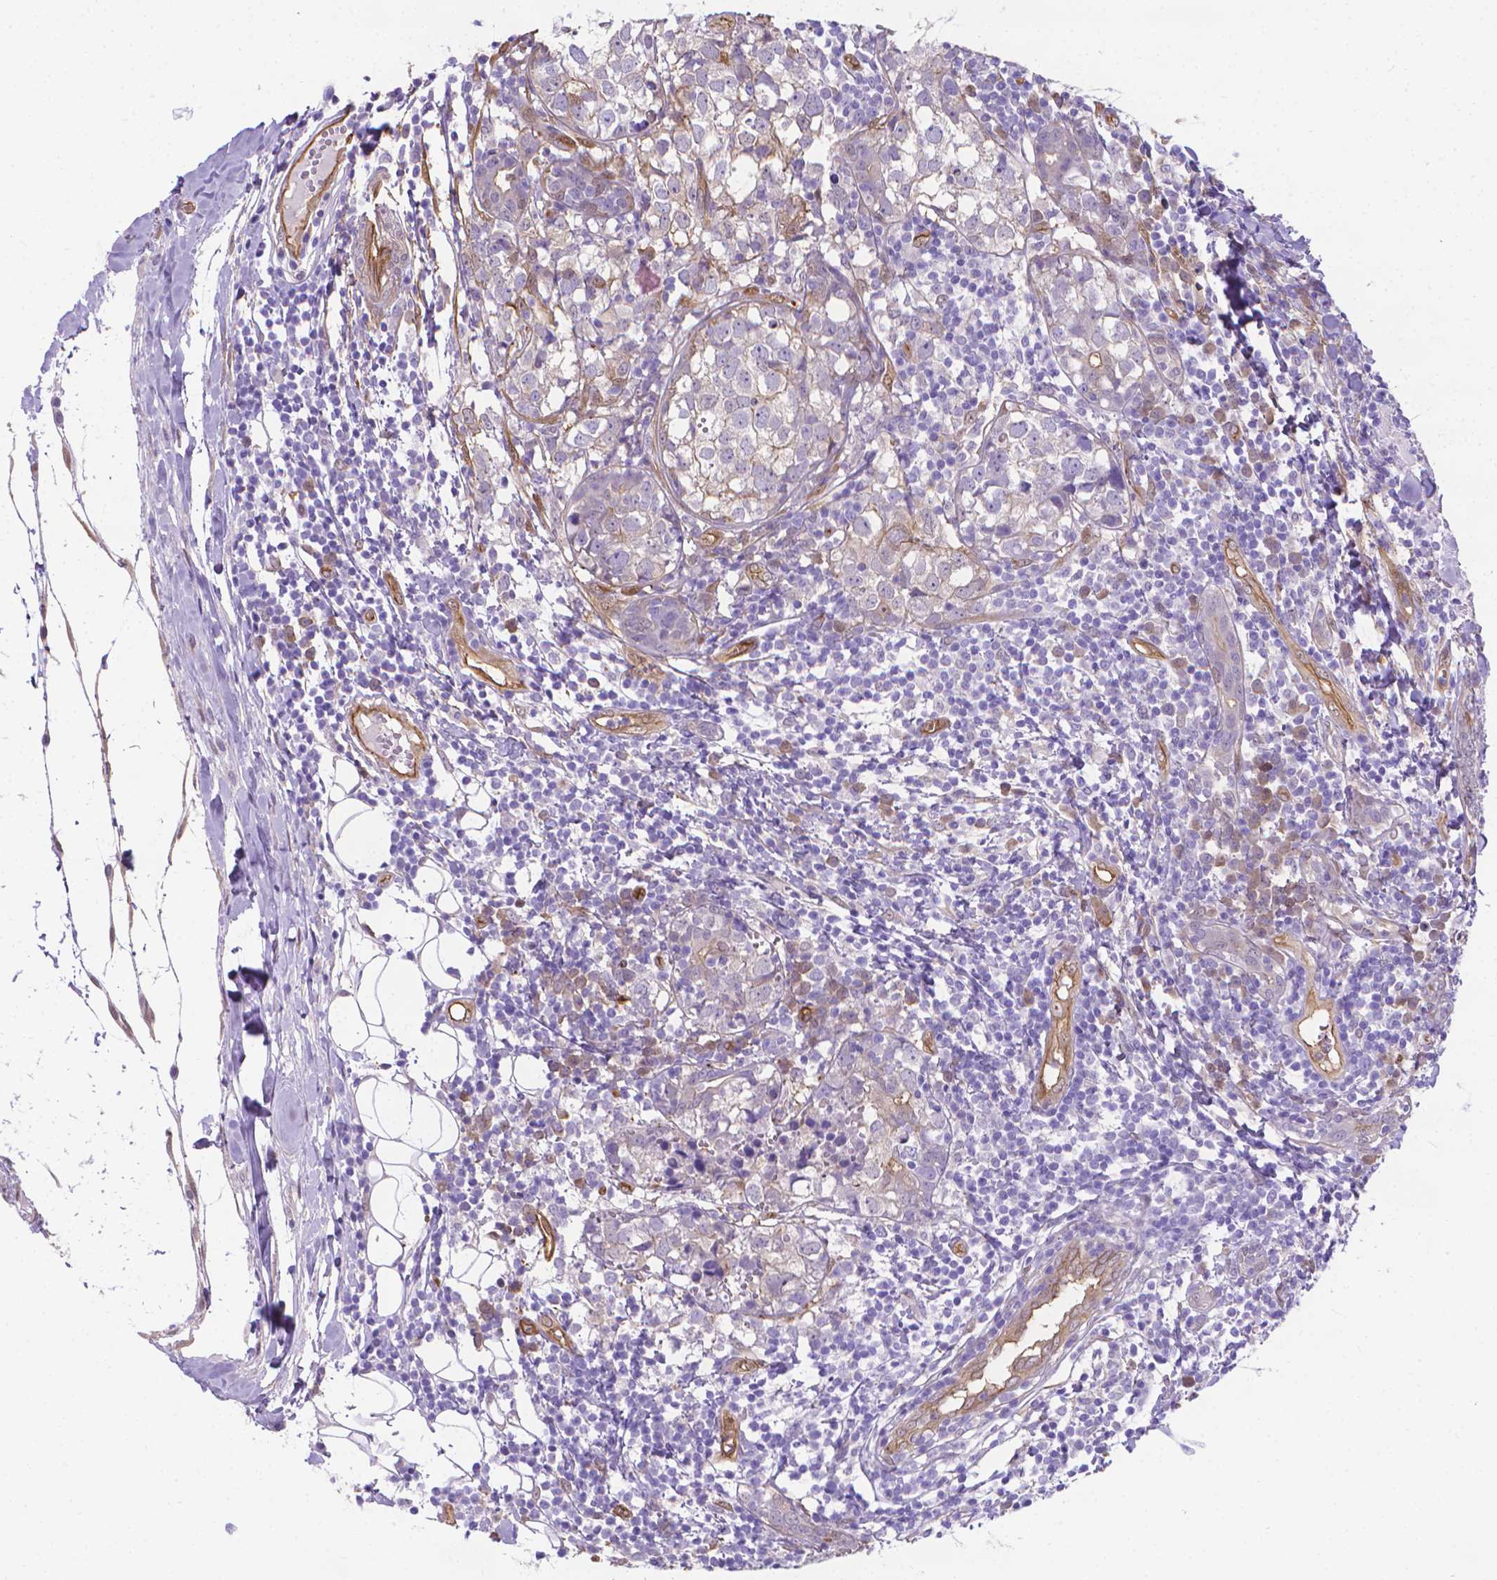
{"staining": {"intensity": "negative", "quantity": "none", "location": "none"}, "tissue": "breast cancer", "cell_type": "Tumor cells", "image_type": "cancer", "snomed": [{"axis": "morphology", "description": "Duct carcinoma"}, {"axis": "topography", "description": "Breast"}], "caption": "Protein analysis of breast invasive ductal carcinoma reveals no significant expression in tumor cells.", "gene": "CLIC4", "patient": {"sex": "female", "age": 30}}